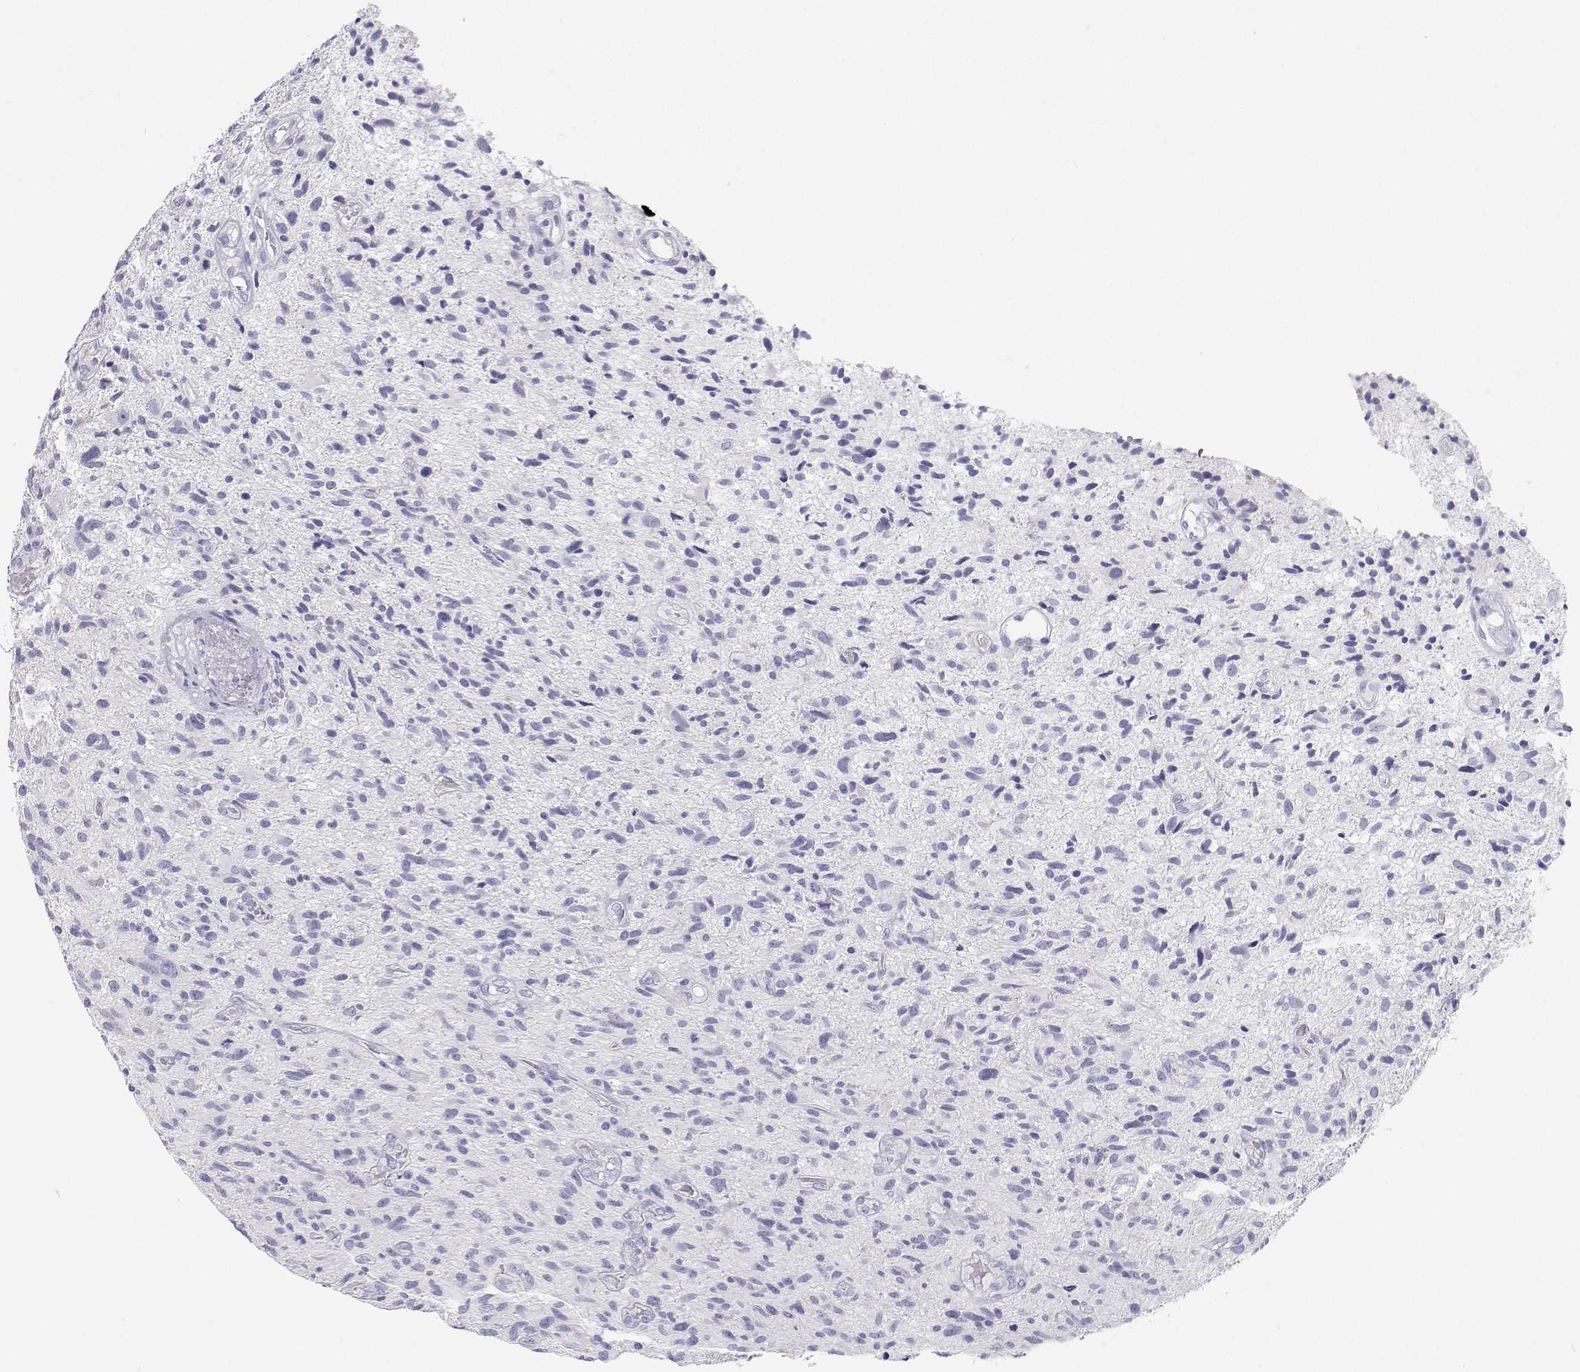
{"staining": {"intensity": "negative", "quantity": "none", "location": "none"}, "tissue": "glioma", "cell_type": "Tumor cells", "image_type": "cancer", "snomed": [{"axis": "morphology", "description": "Glioma, malignant, High grade"}, {"axis": "topography", "description": "Brain"}], "caption": "DAB immunohistochemical staining of human high-grade glioma (malignant) displays no significant expression in tumor cells. (DAB (3,3'-diaminobenzidine) IHC, high magnification).", "gene": "BHMT", "patient": {"sex": "male", "age": 75}}